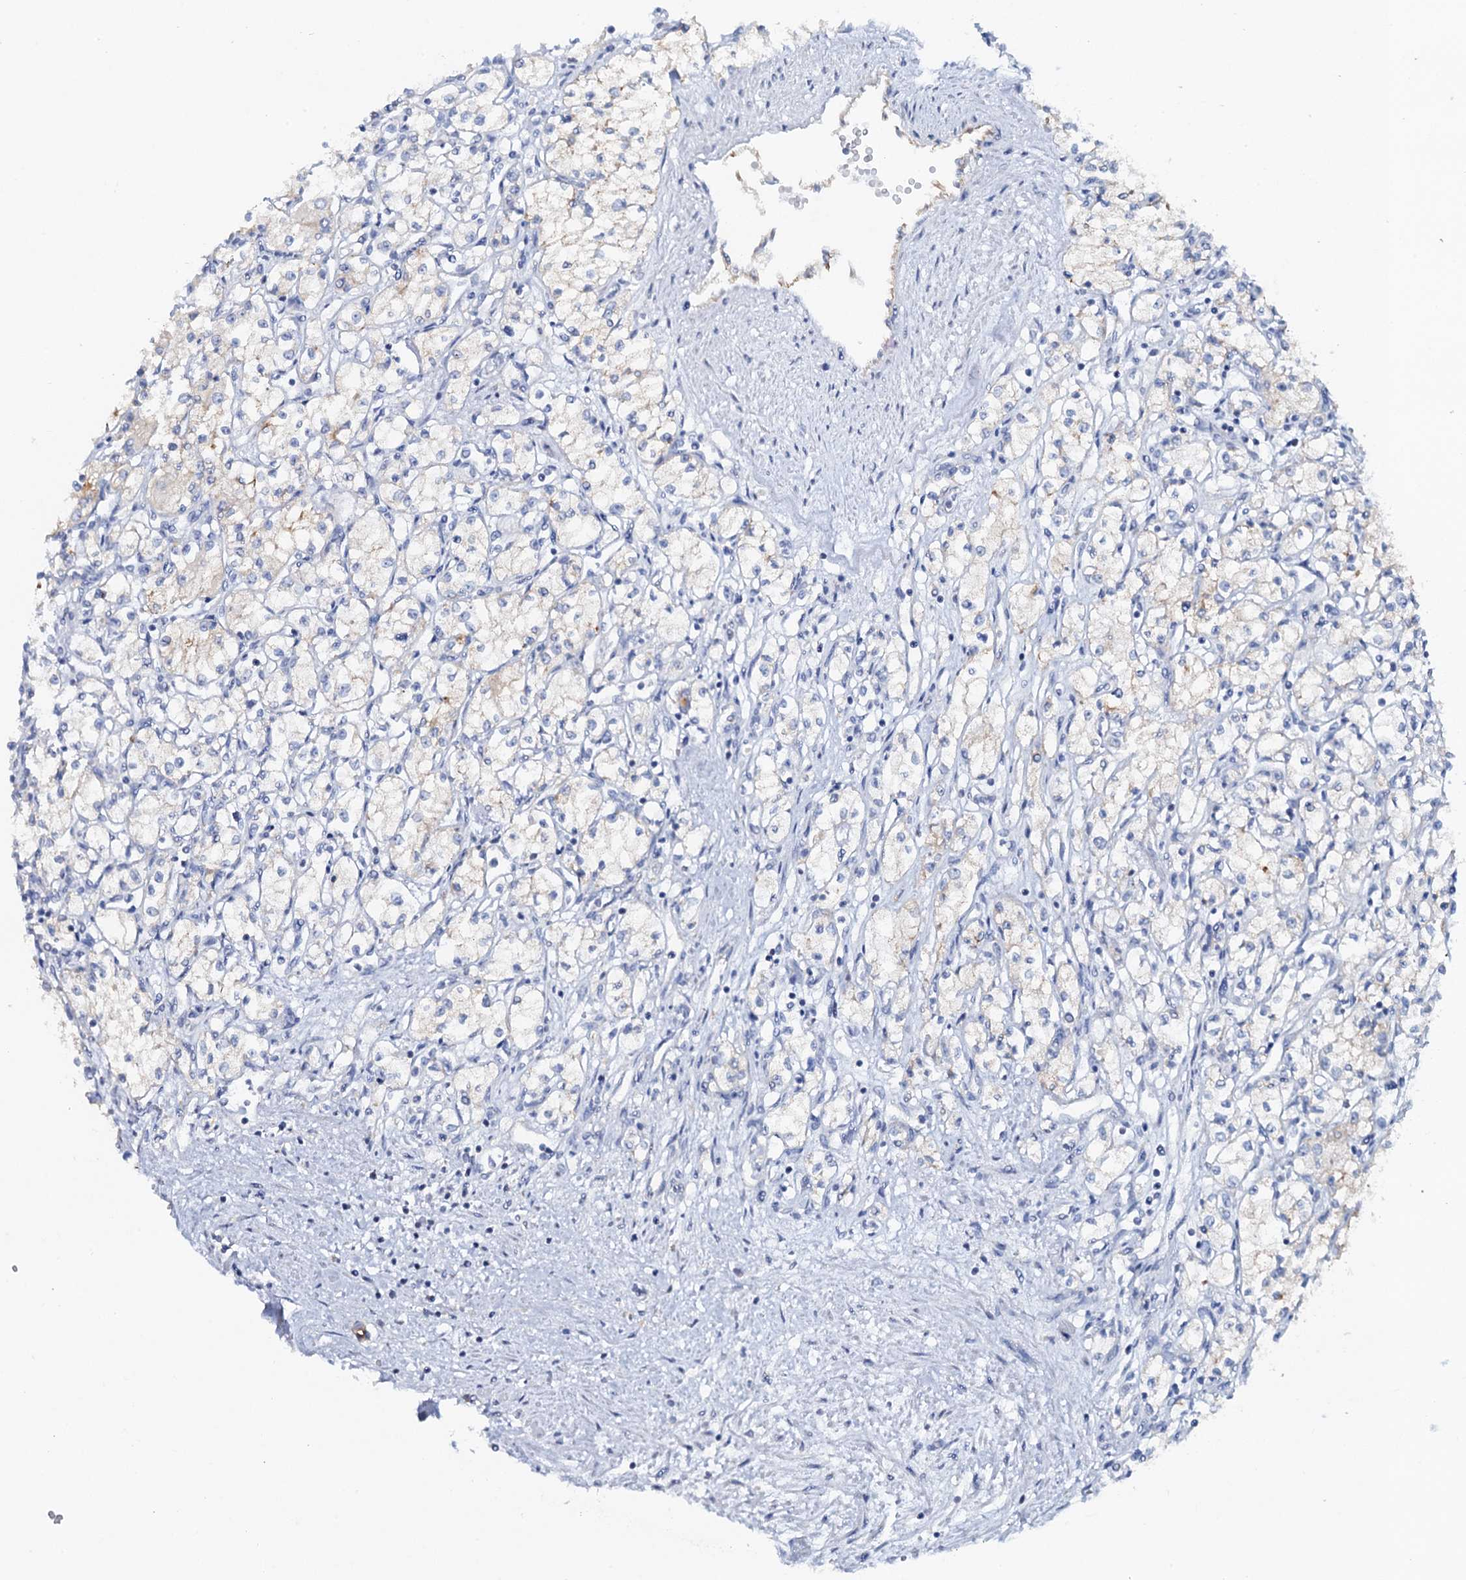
{"staining": {"intensity": "negative", "quantity": "none", "location": "none"}, "tissue": "renal cancer", "cell_type": "Tumor cells", "image_type": "cancer", "snomed": [{"axis": "morphology", "description": "Adenocarcinoma, NOS"}, {"axis": "topography", "description": "Kidney"}], "caption": "IHC of human adenocarcinoma (renal) demonstrates no staining in tumor cells.", "gene": "PLLP", "patient": {"sex": "male", "age": 59}}